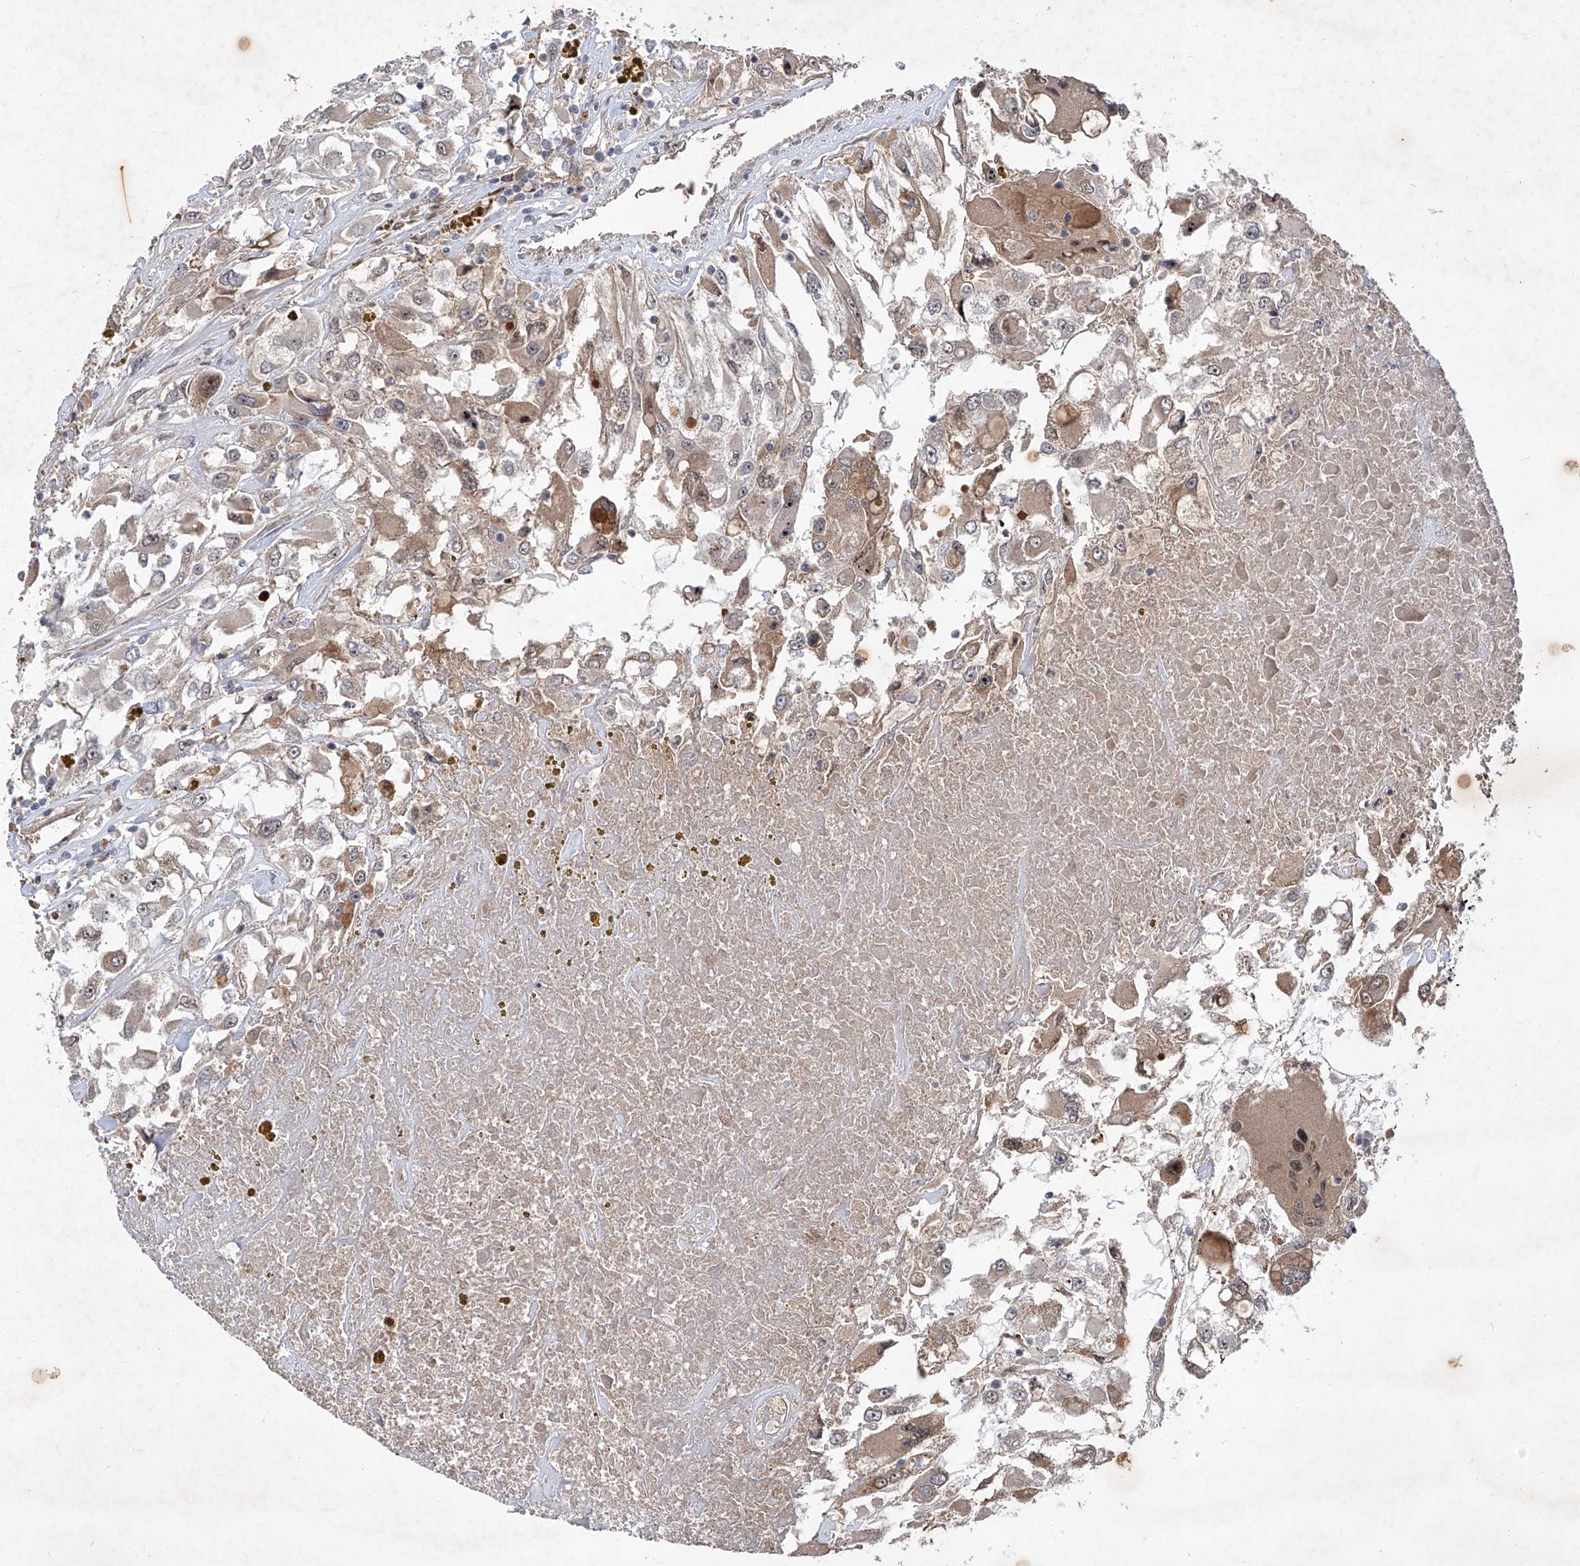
{"staining": {"intensity": "weak", "quantity": ">75%", "location": "cytoplasmic/membranous"}, "tissue": "renal cancer", "cell_type": "Tumor cells", "image_type": "cancer", "snomed": [{"axis": "morphology", "description": "Adenocarcinoma, NOS"}, {"axis": "topography", "description": "Kidney"}], "caption": "Adenocarcinoma (renal) stained with IHC demonstrates weak cytoplasmic/membranous expression in approximately >75% of tumor cells.", "gene": "FAM135A", "patient": {"sex": "female", "age": 52}}